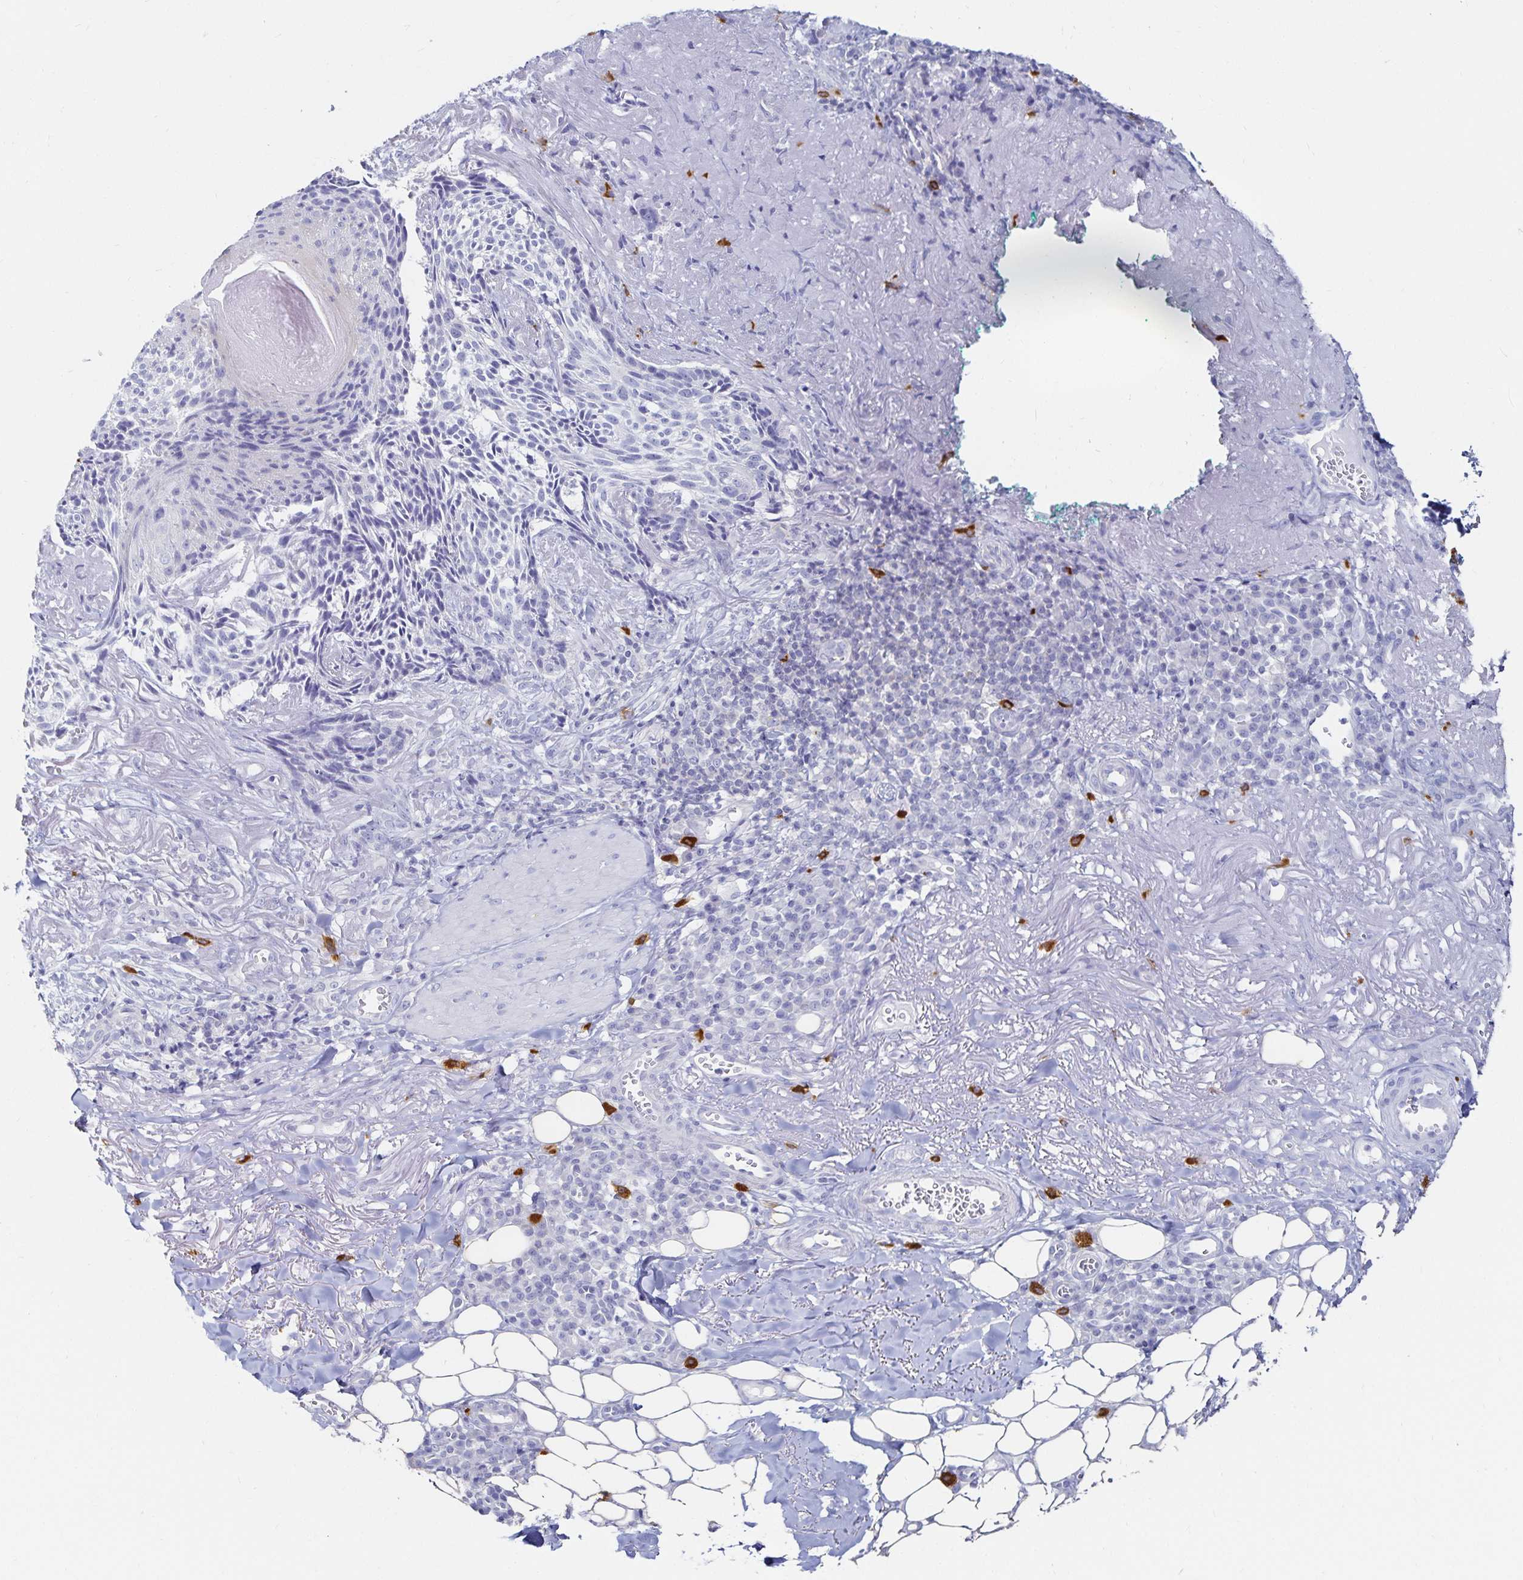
{"staining": {"intensity": "negative", "quantity": "none", "location": "none"}, "tissue": "skin cancer", "cell_type": "Tumor cells", "image_type": "cancer", "snomed": [{"axis": "morphology", "description": "Basal cell carcinoma"}, {"axis": "topography", "description": "Skin"}, {"axis": "topography", "description": "Skin of face"}], "caption": "An IHC image of skin cancer is shown. There is no staining in tumor cells of skin cancer. The staining is performed using DAB (3,3'-diaminobenzidine) brown chromogen with nuclei counter-stained in using hematoxylin.", "gene": "TNIP1", "patient": {"sex": "female", "age": 95}}